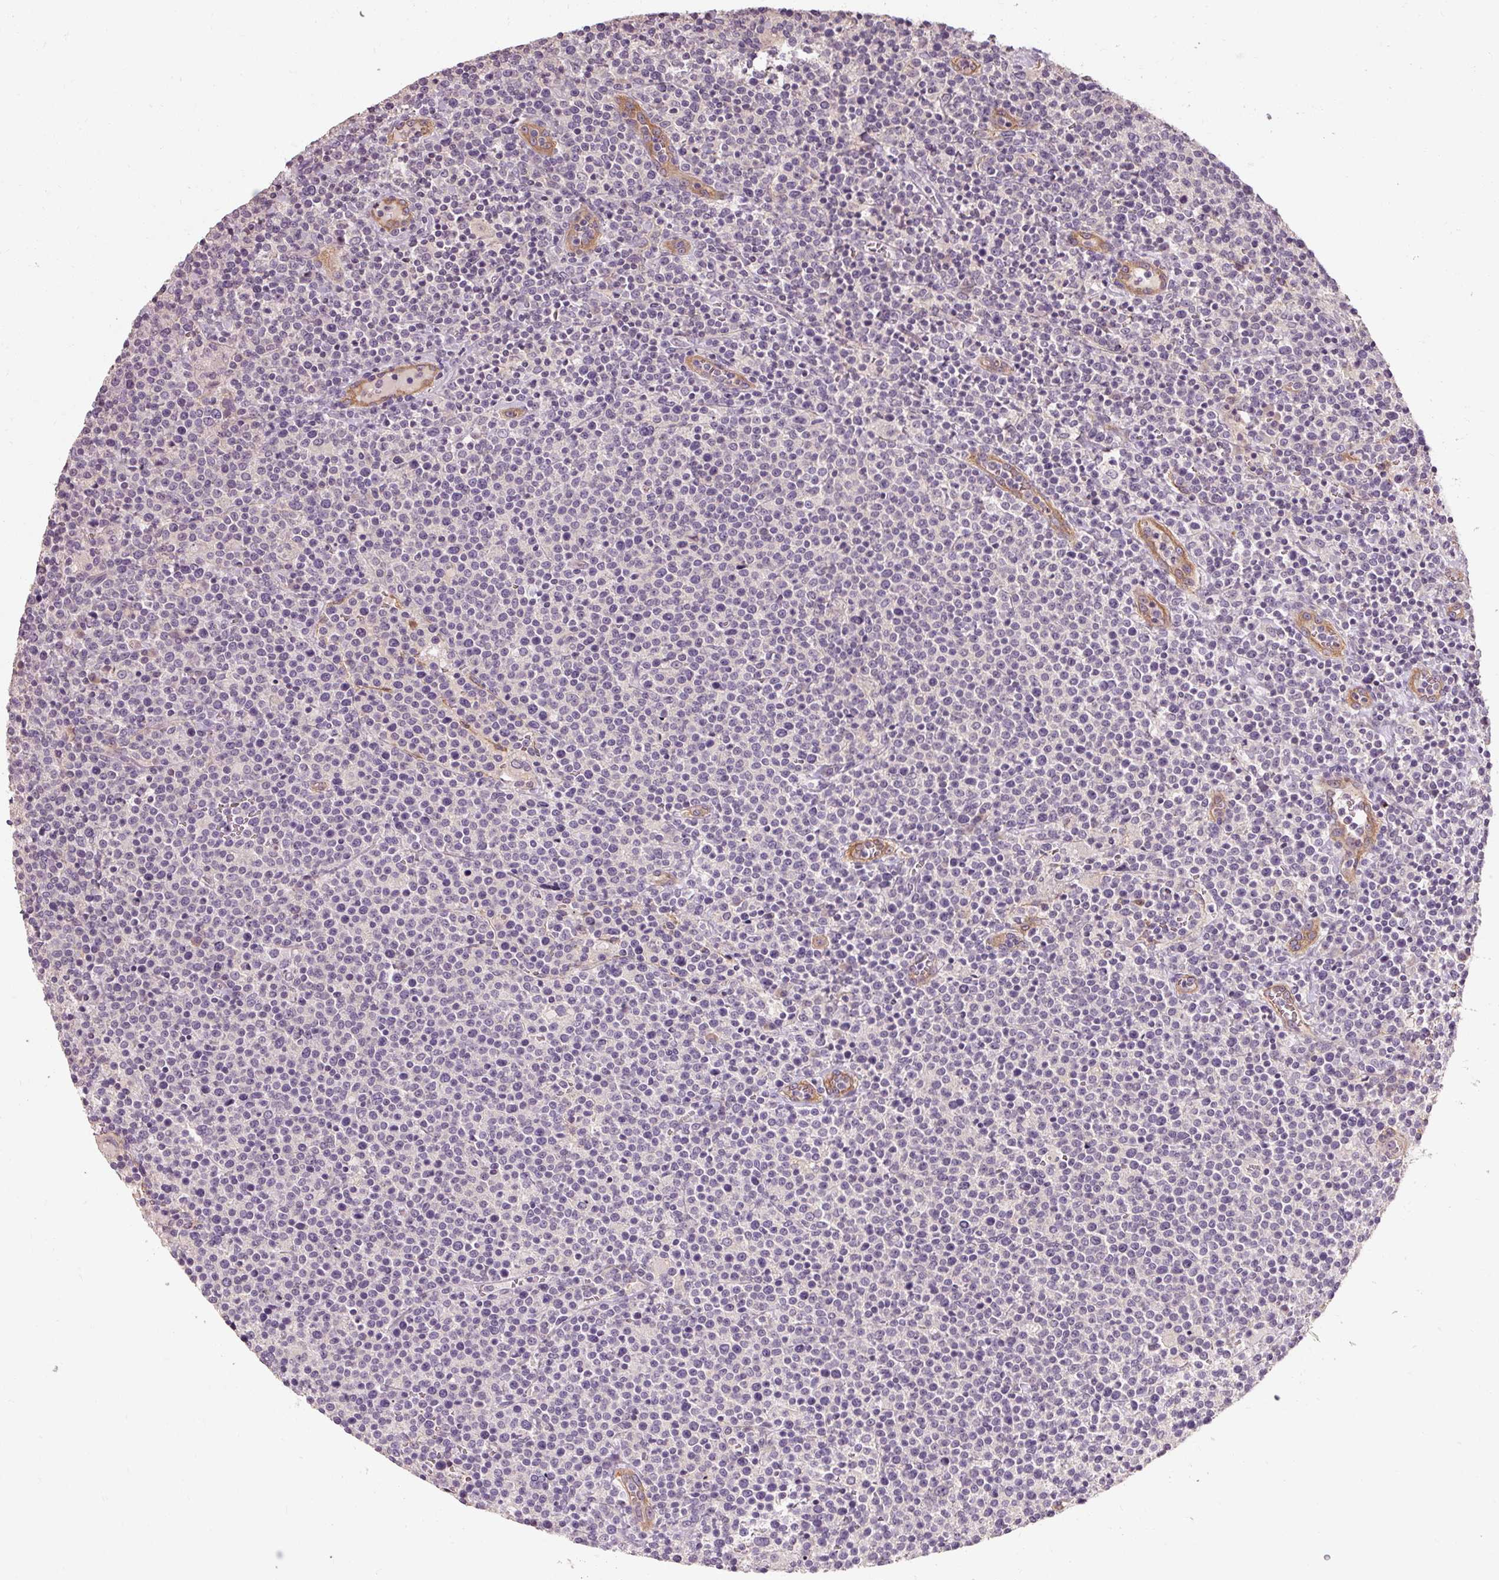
{"staining": {"intensity": "negative", "quantity": "none", "location": "none"}, "tissue": "lymphoma", "cell_type": "Tumor cells", "image_type": "cancer", "snomed": [{"axis": "morphology", "description": "Malignant lymphoma, non-Hodgkin's type, High grade"}, {"axis": "topography", "description": "Lymph node"}], "caption": "IHC image of lymphoma stained for a protein (brown), which exhibits no positivity in tumor cells. The staining was performed using DAB to visualize the protein expression in brown, while the nuclei were stained in blue with hematoxylin (Magnification: 20x).", "gene": "CFAP65", "patient": {"sex": "male", "age": 61}}